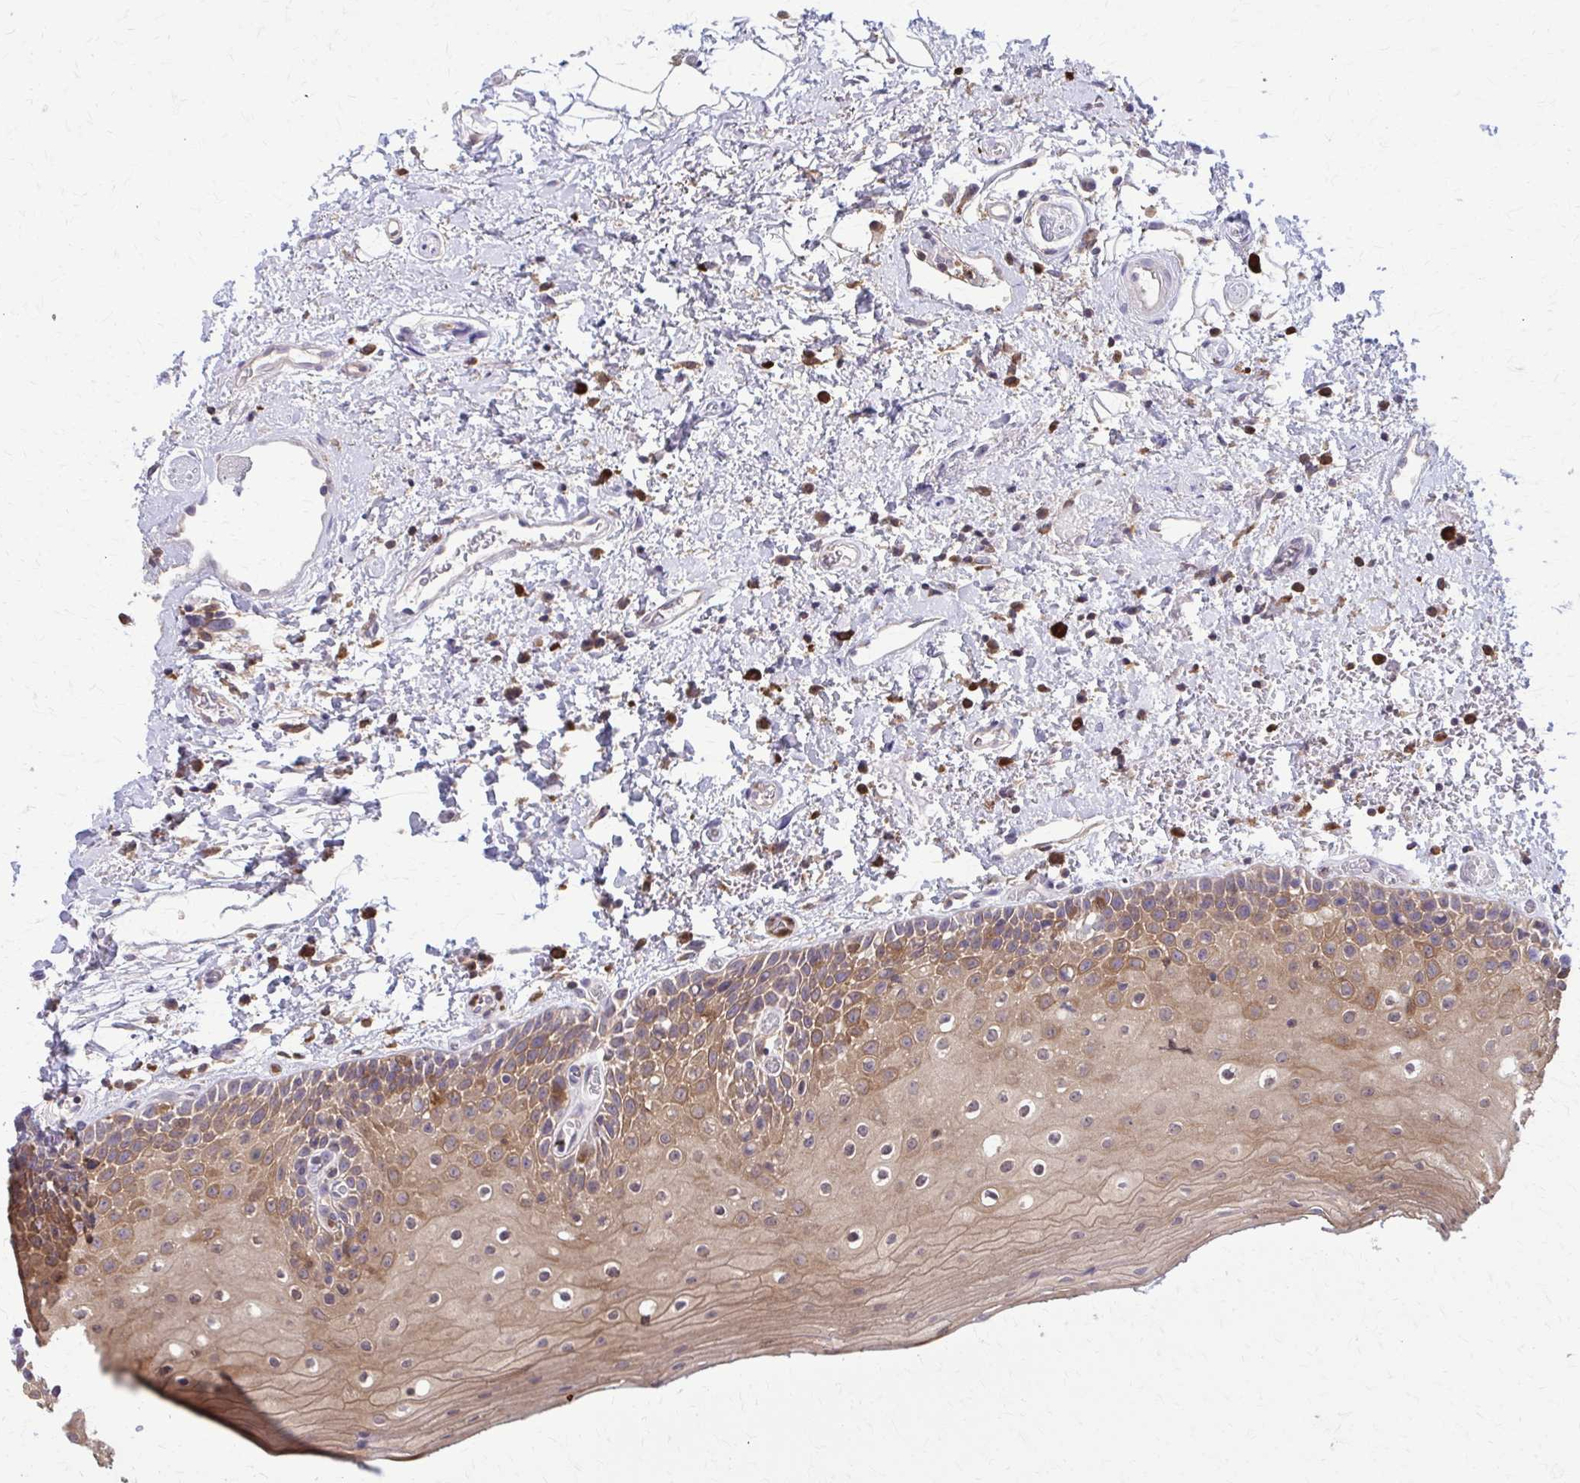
{"staining": {"intensity": "moderate", "quantity": ">75%", "location": "cytoplasmic/membranous"}, "tissue": "oral mucosa", "cell_type": "Squamous epithelial cells", "image_type": "normal", "snomed": [{"axis": "morphology", "description": "Normal tissue, NOS"}, {"axis": "topography", "description": "Oral tissue"}], "caption": "Oral mucosa stained for a protein (brown) shows moderate cytoplasmic/membranous positive expression in about >75% of squamous epithelial cells.", "gene": "NRBF2", "patient": {"sex": "female", "age": 82}}